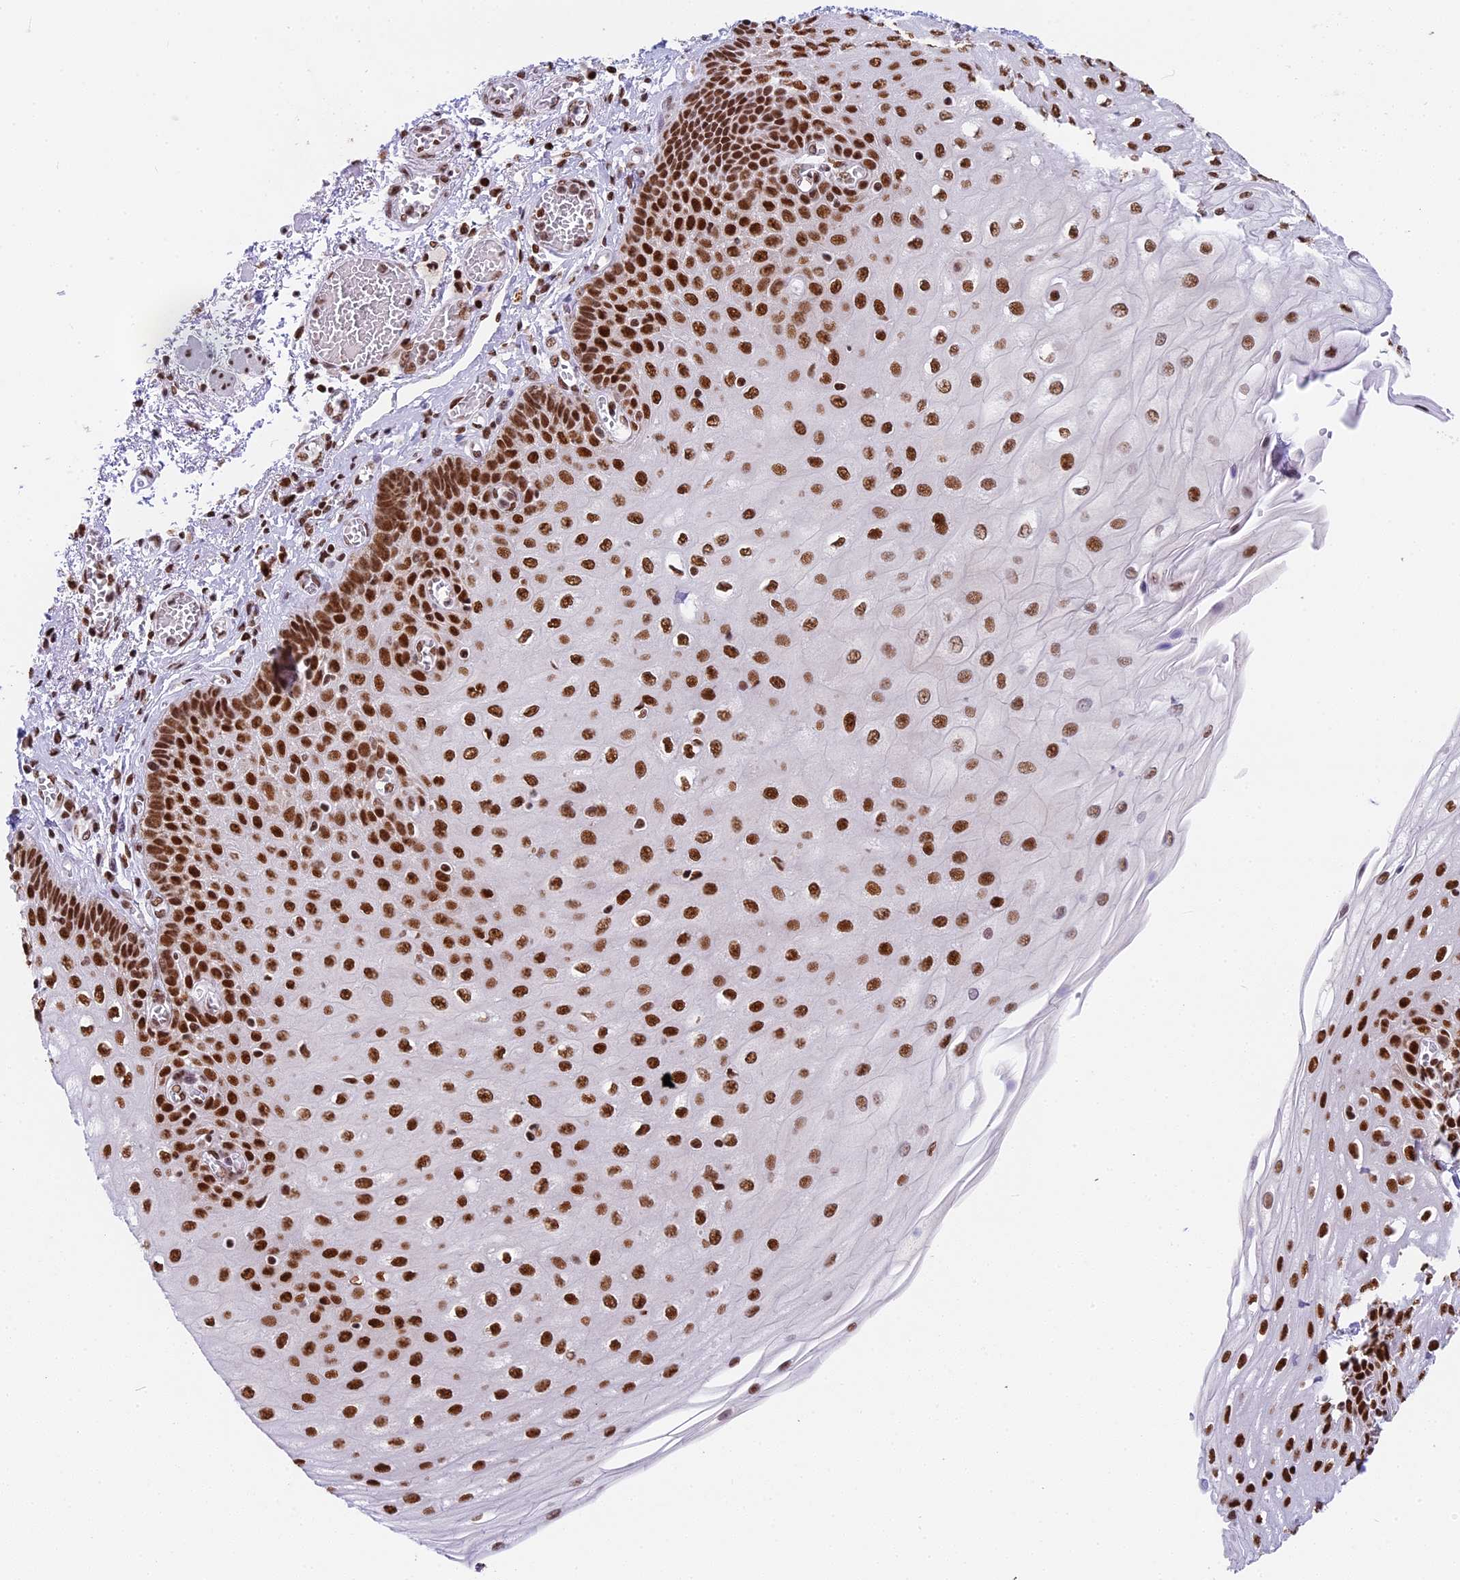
{"staining": {"intensity": "strong", "quantity": ">75%", "location": "nuclear"}, "tissue": "esophagus", "cell_type": "Squamous epithelial cells", "image_type": "normal", "snomed": [{"axis": "morphology", "description": "Normal tissue, NOS"}, {"axis": "topography", "description": "Esophagus"}], "caption": "The histopathology image displays a brown stain indicating the presence of a protein in the nuclear of squamous epithelial cells in esophagus. The protein is stained brown, and the nuclei are stained in blue (DAB IHC with brightfield microscopy, high magnification).", "gene": "SBNO1", "patient": {"sex": "male", "age": 81}}